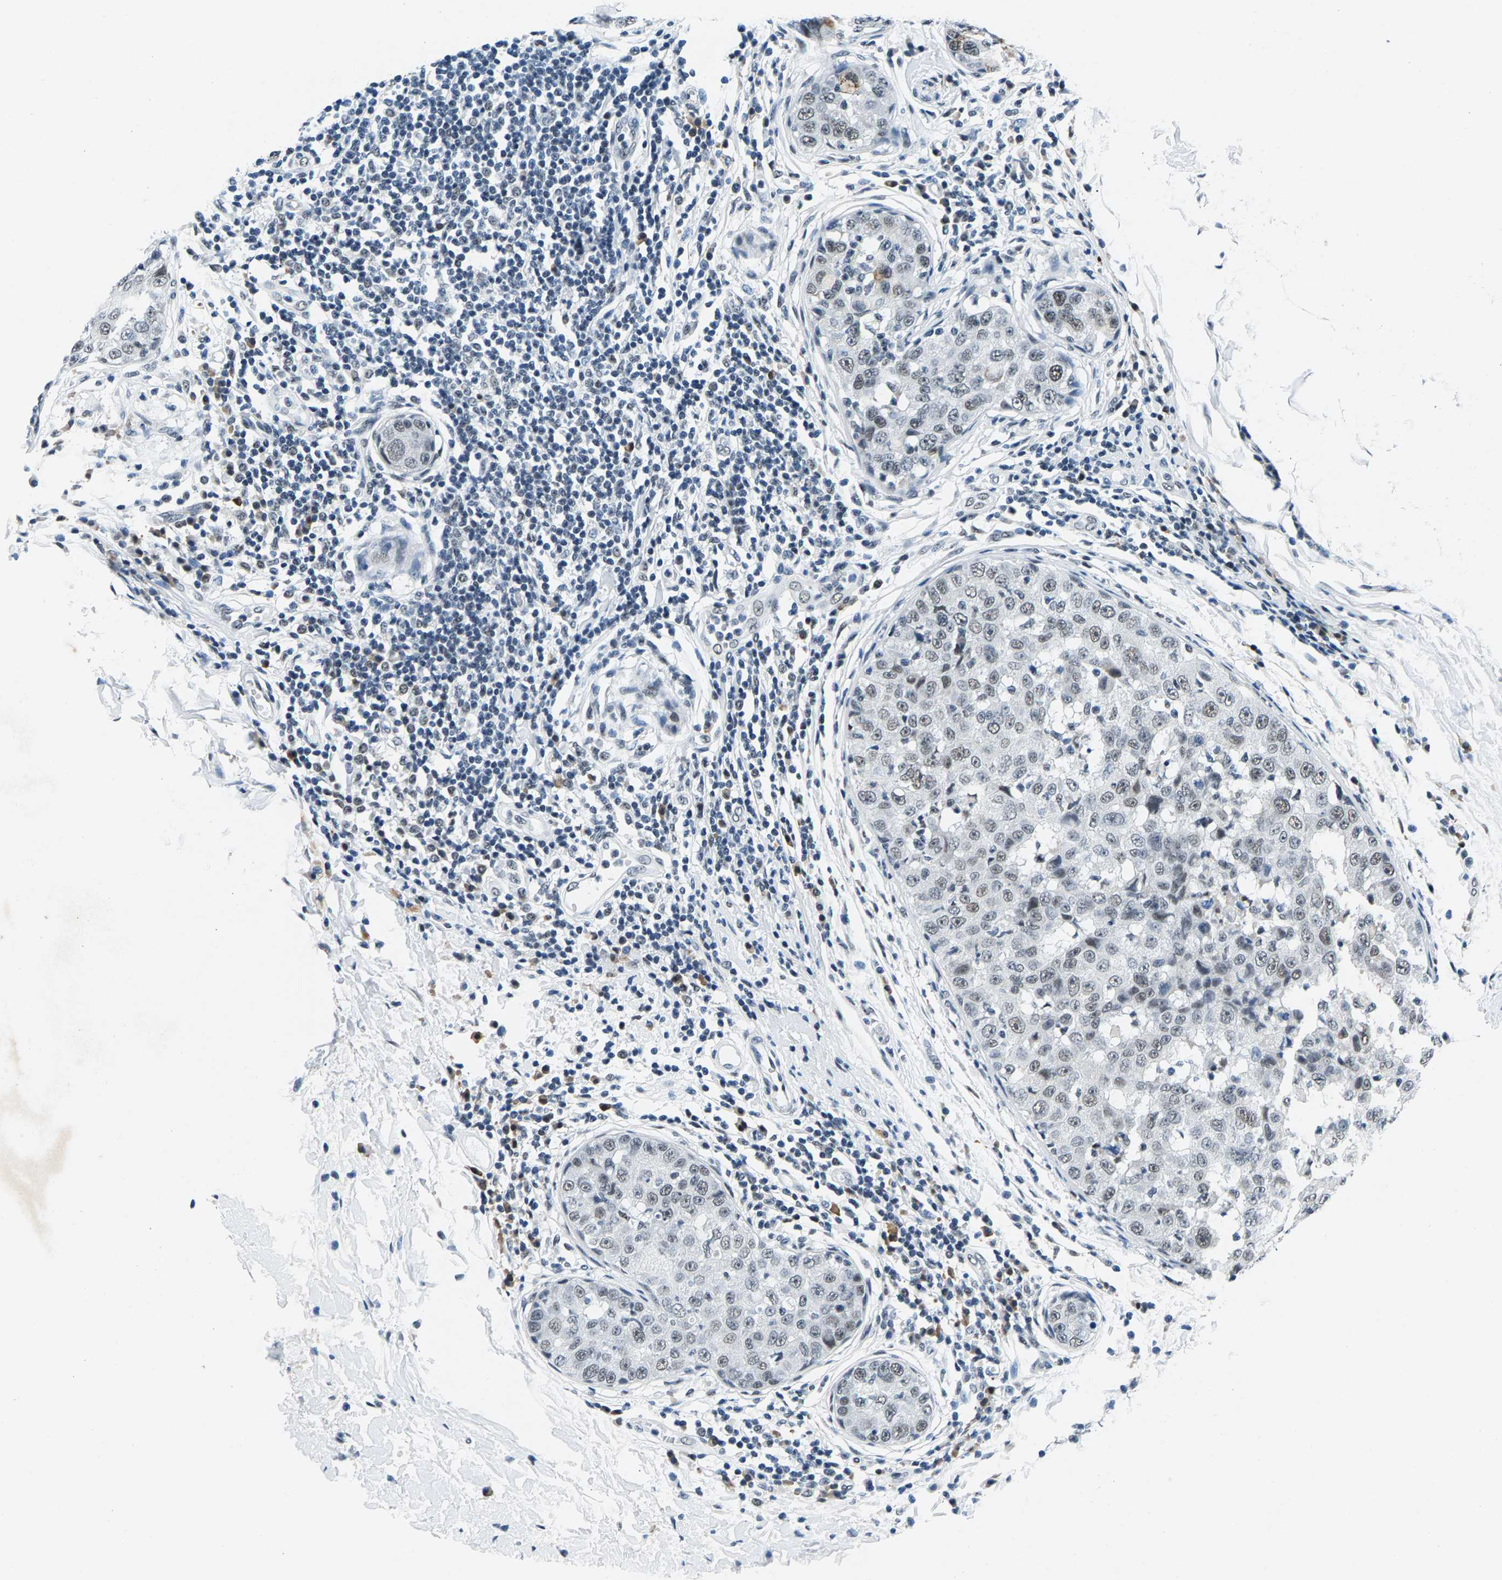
{"staining": {"intensity": "moderate", "quantity": "25%-75%", "location": "nuclear"}, "tissue": "breast cancer", "cell_type": "Tumor cells", "image_type": "cancer", "snomed": [{"axis": "morphology", "description": "Duct carcinoma"}, {"axis": "topography", "description": "Breast"}], "caption": "Protein analysis of breast infiltrating ductal carcinoma tissue displays moderate nuclear expression in about 25%-75% of tumor cells.", "gene": "ATF2", "patient": {"sex": "female", "age": 27}}